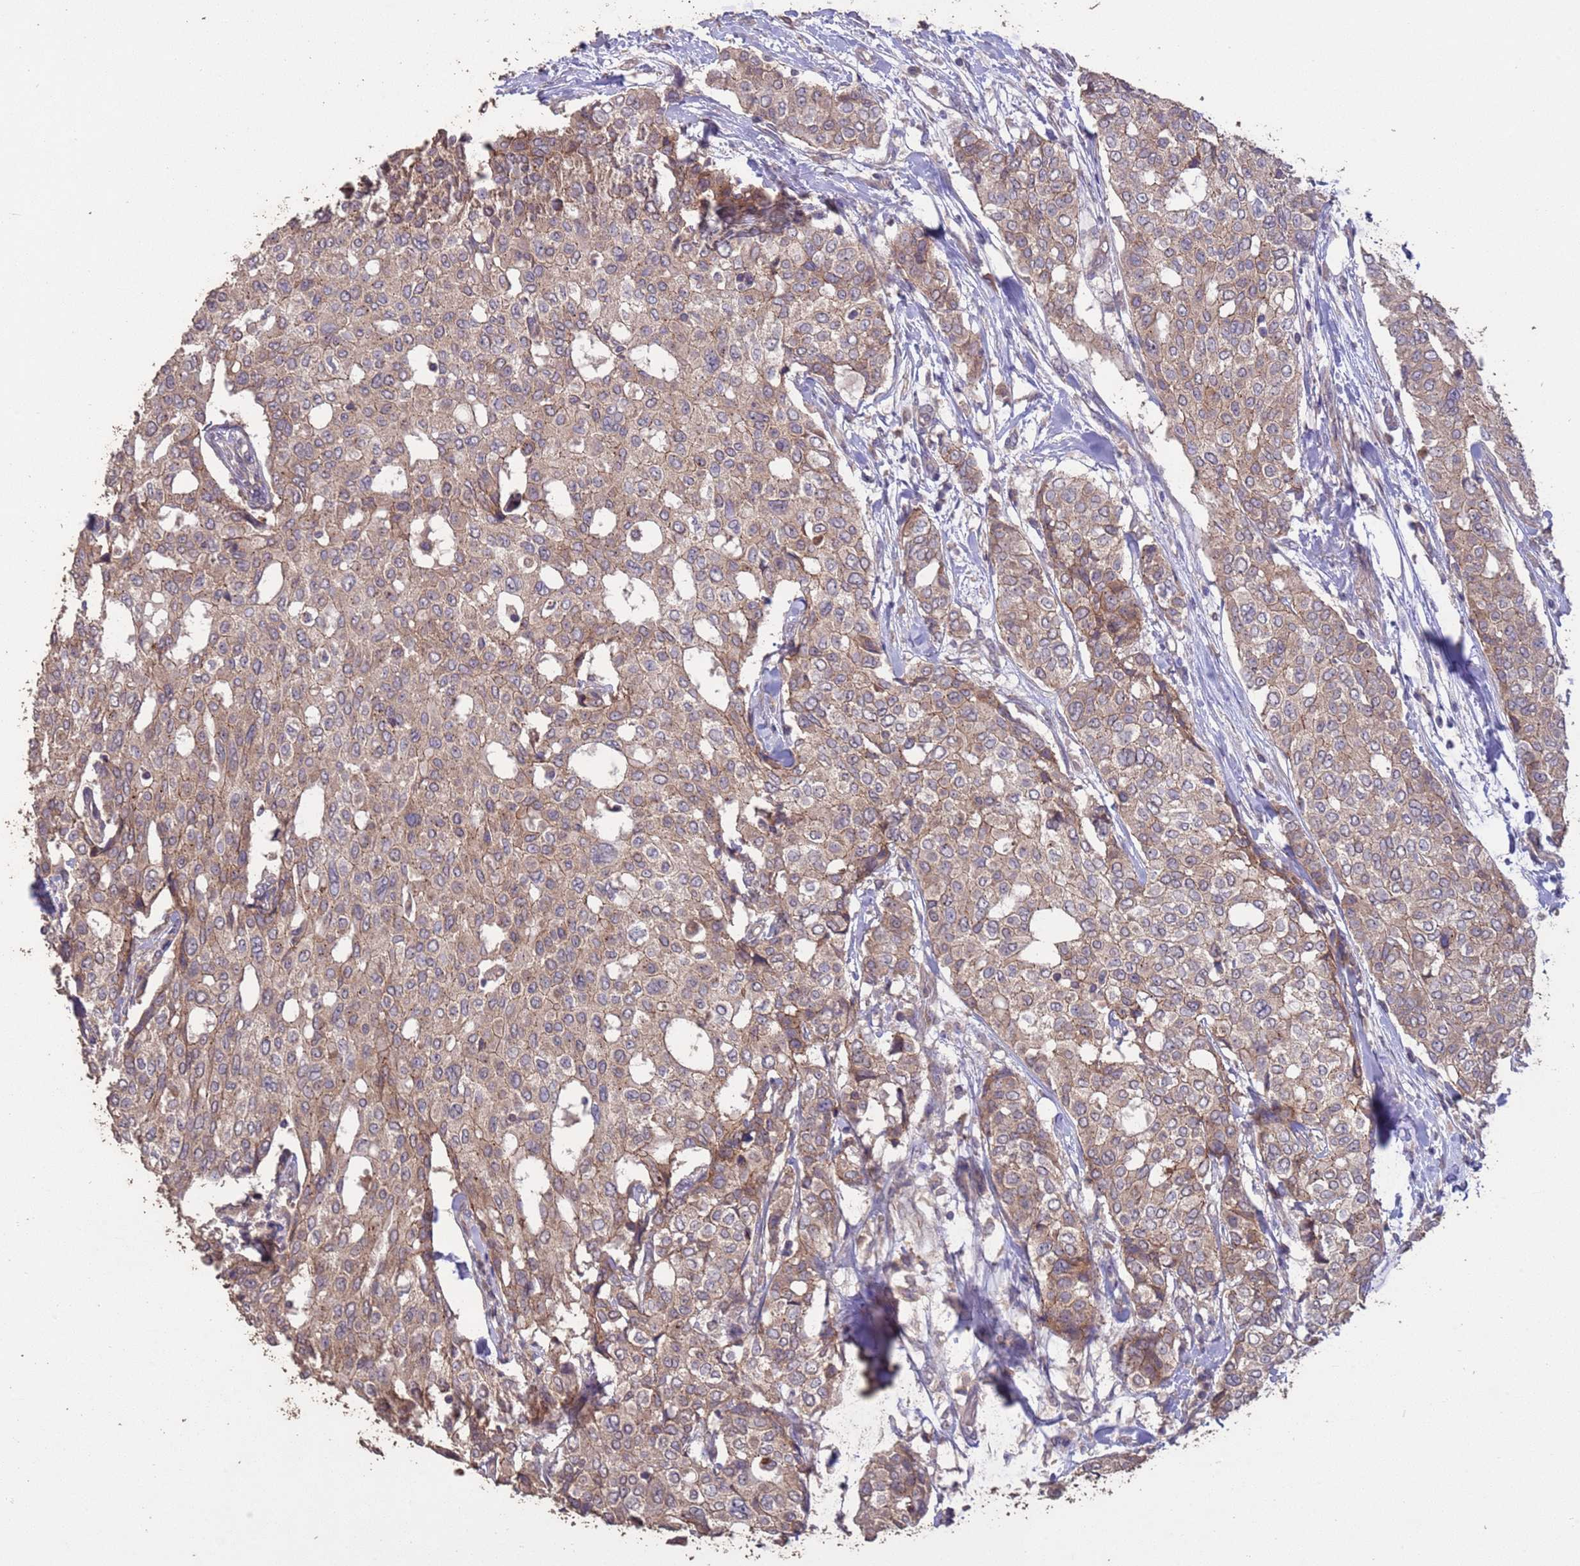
{"staining": {"intensity": "weak", "quantity": ">75%", "location": "cytoplasmic/membranous"}, "tissue": "breast cancer", "cell_type": "Tumor cells", "image_type": "cancer", "snomed": [{"axis": "morphology", "description": "Lobular carcinoma"}, {"axis": "topography", "description": "Breast"}], "caption": "Human breast cancer stained for a protein (brown) displays weak cytoplasmic/membranous positive staining in about >75% of tumor cells.", "gene": "SLC9B2", "patient": {"sex": "female", "age": 51}}